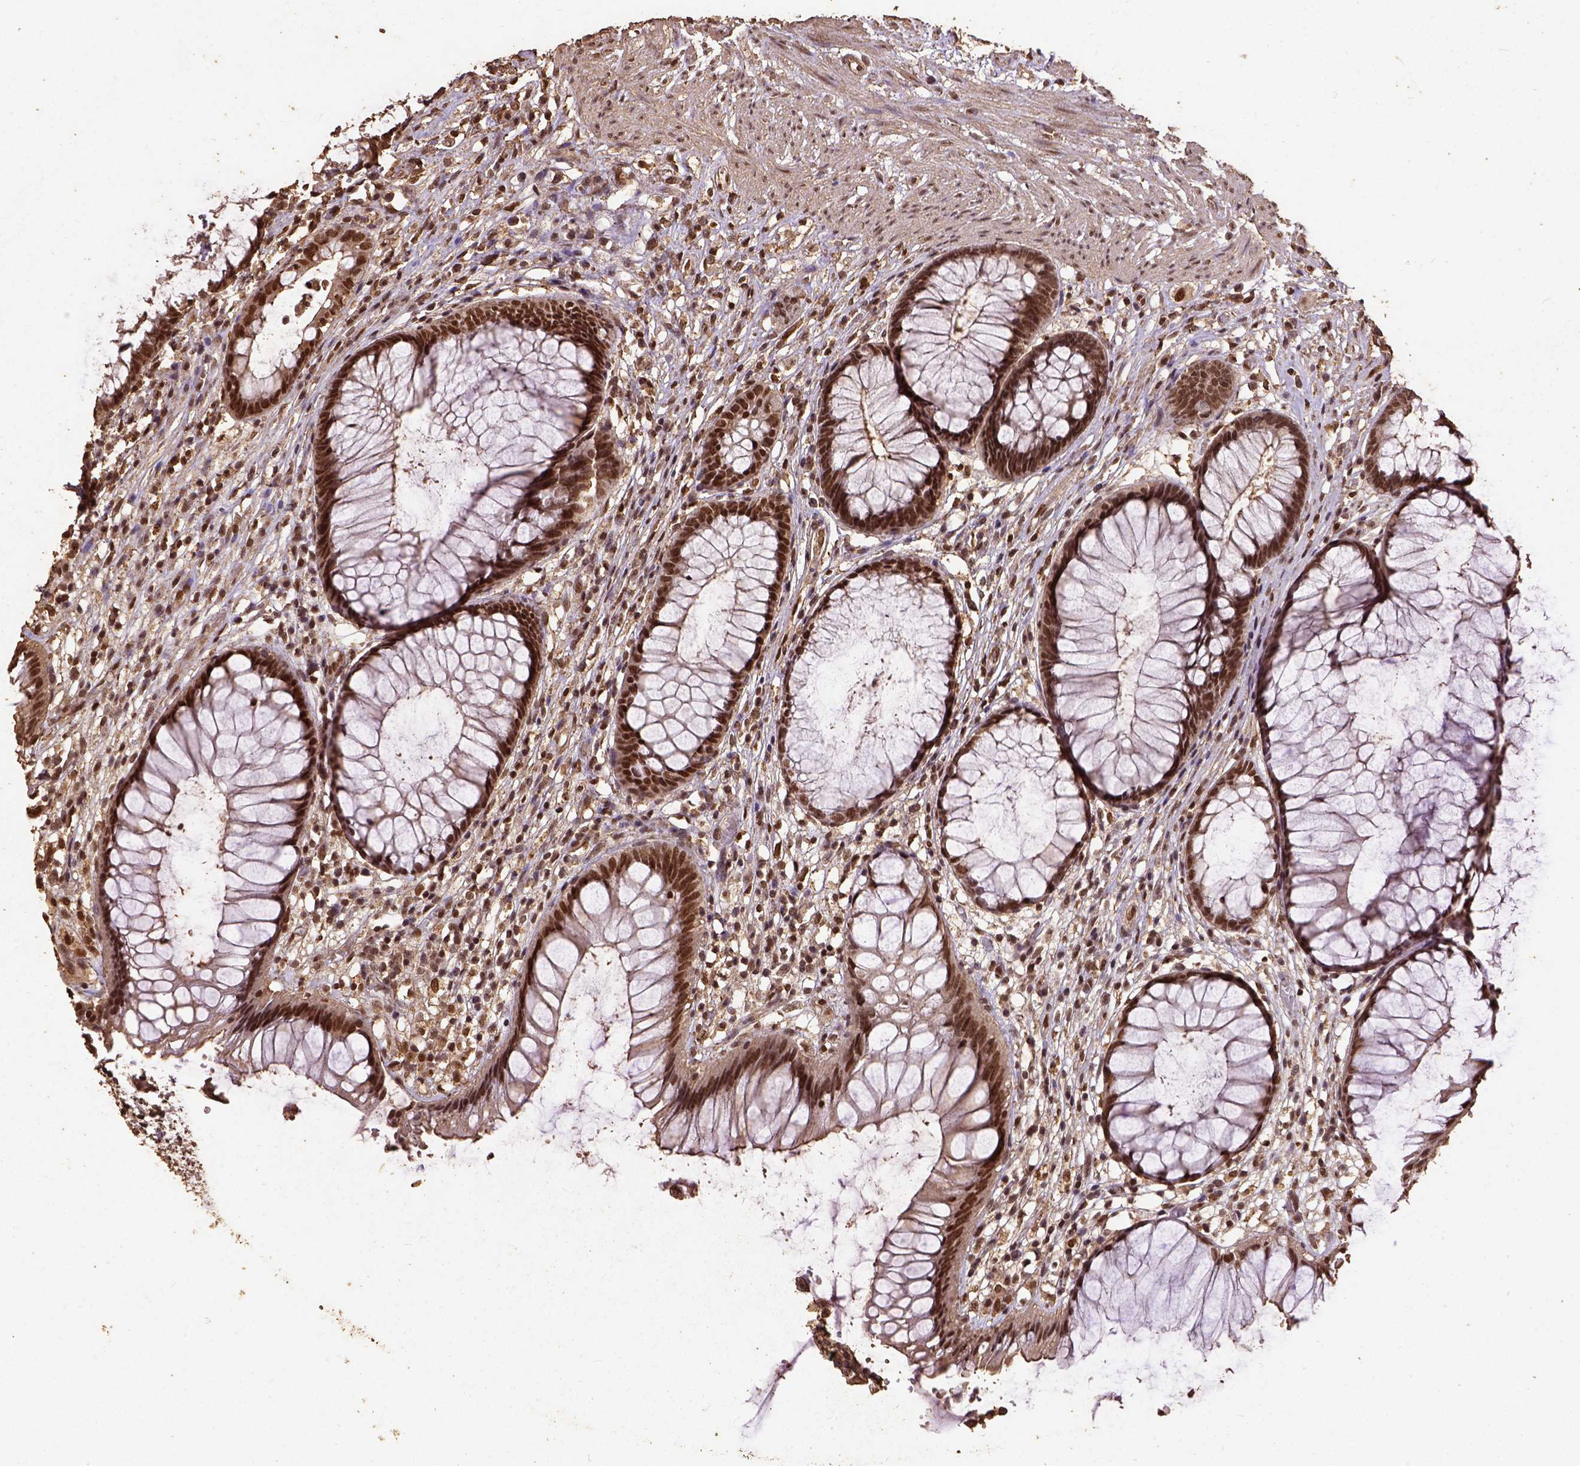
{"staining": {"intensity": "strong", "quantity": ">75%", "location": "nuclear"}, "tissue": "rectum", "cell_type": "Glandular cells", "image_type": "normal", "snomed": [{"axis": "morphology", "description": "Normal tissue, NOS"}, {"axis": "topography", "description": "Smooth muscle"}, {"axis": "topography", "description": "Rectum"}], "caption": "Immunohistochemistry (DAB) staining of benign human rectum displays strong nuclear protein staining in approximately >75% of glandular cells. The protein of interest is shown in brown color, while the nuclei are stained blue.", "gene": "NACC1", "patient": {"sex": "male", "age": 53}}